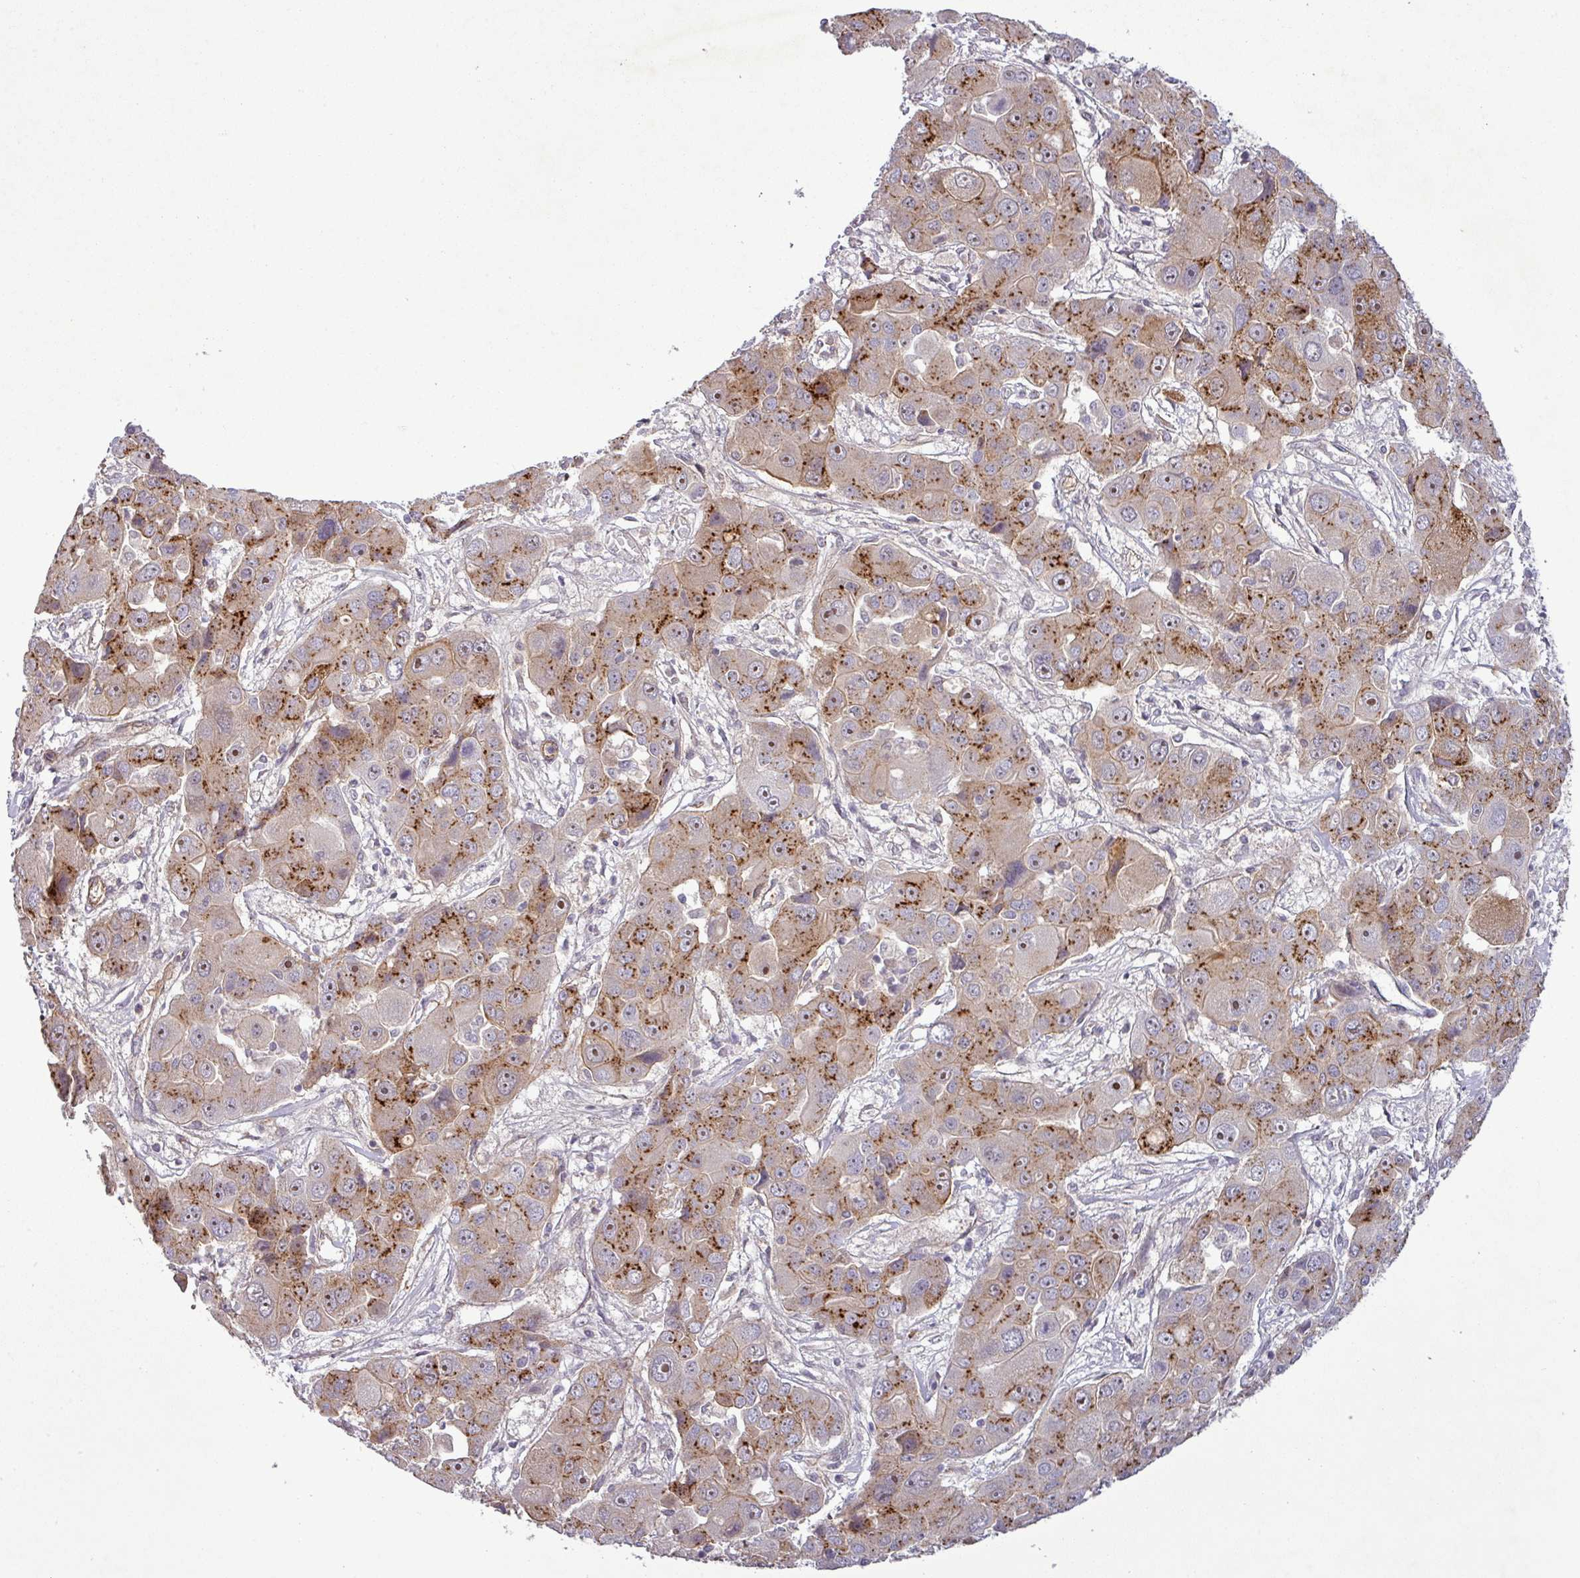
{"staining": {"intensity": "moderate", "quantity": ">75%", "location": "cytoplasmic/membranous"}, "tissue": "liver cancer", "cell_type": "Tumor cells", "image_type": "cancer", "snomed": [{"axis": "morphology", "description": "Cholangiocarcinoma"}, {"axis": "topography", "description": "Liver"}], "caption": "IHC micrograph of cholangiocarcinoma (liver) stained for a protein (brown), which exhibits medium levels of moderate cytoplasmic/membranous expression in approximately >75% of tumor cells.", "gene": "PCDH1", "patient": {"sex": "male", "age": 67}}